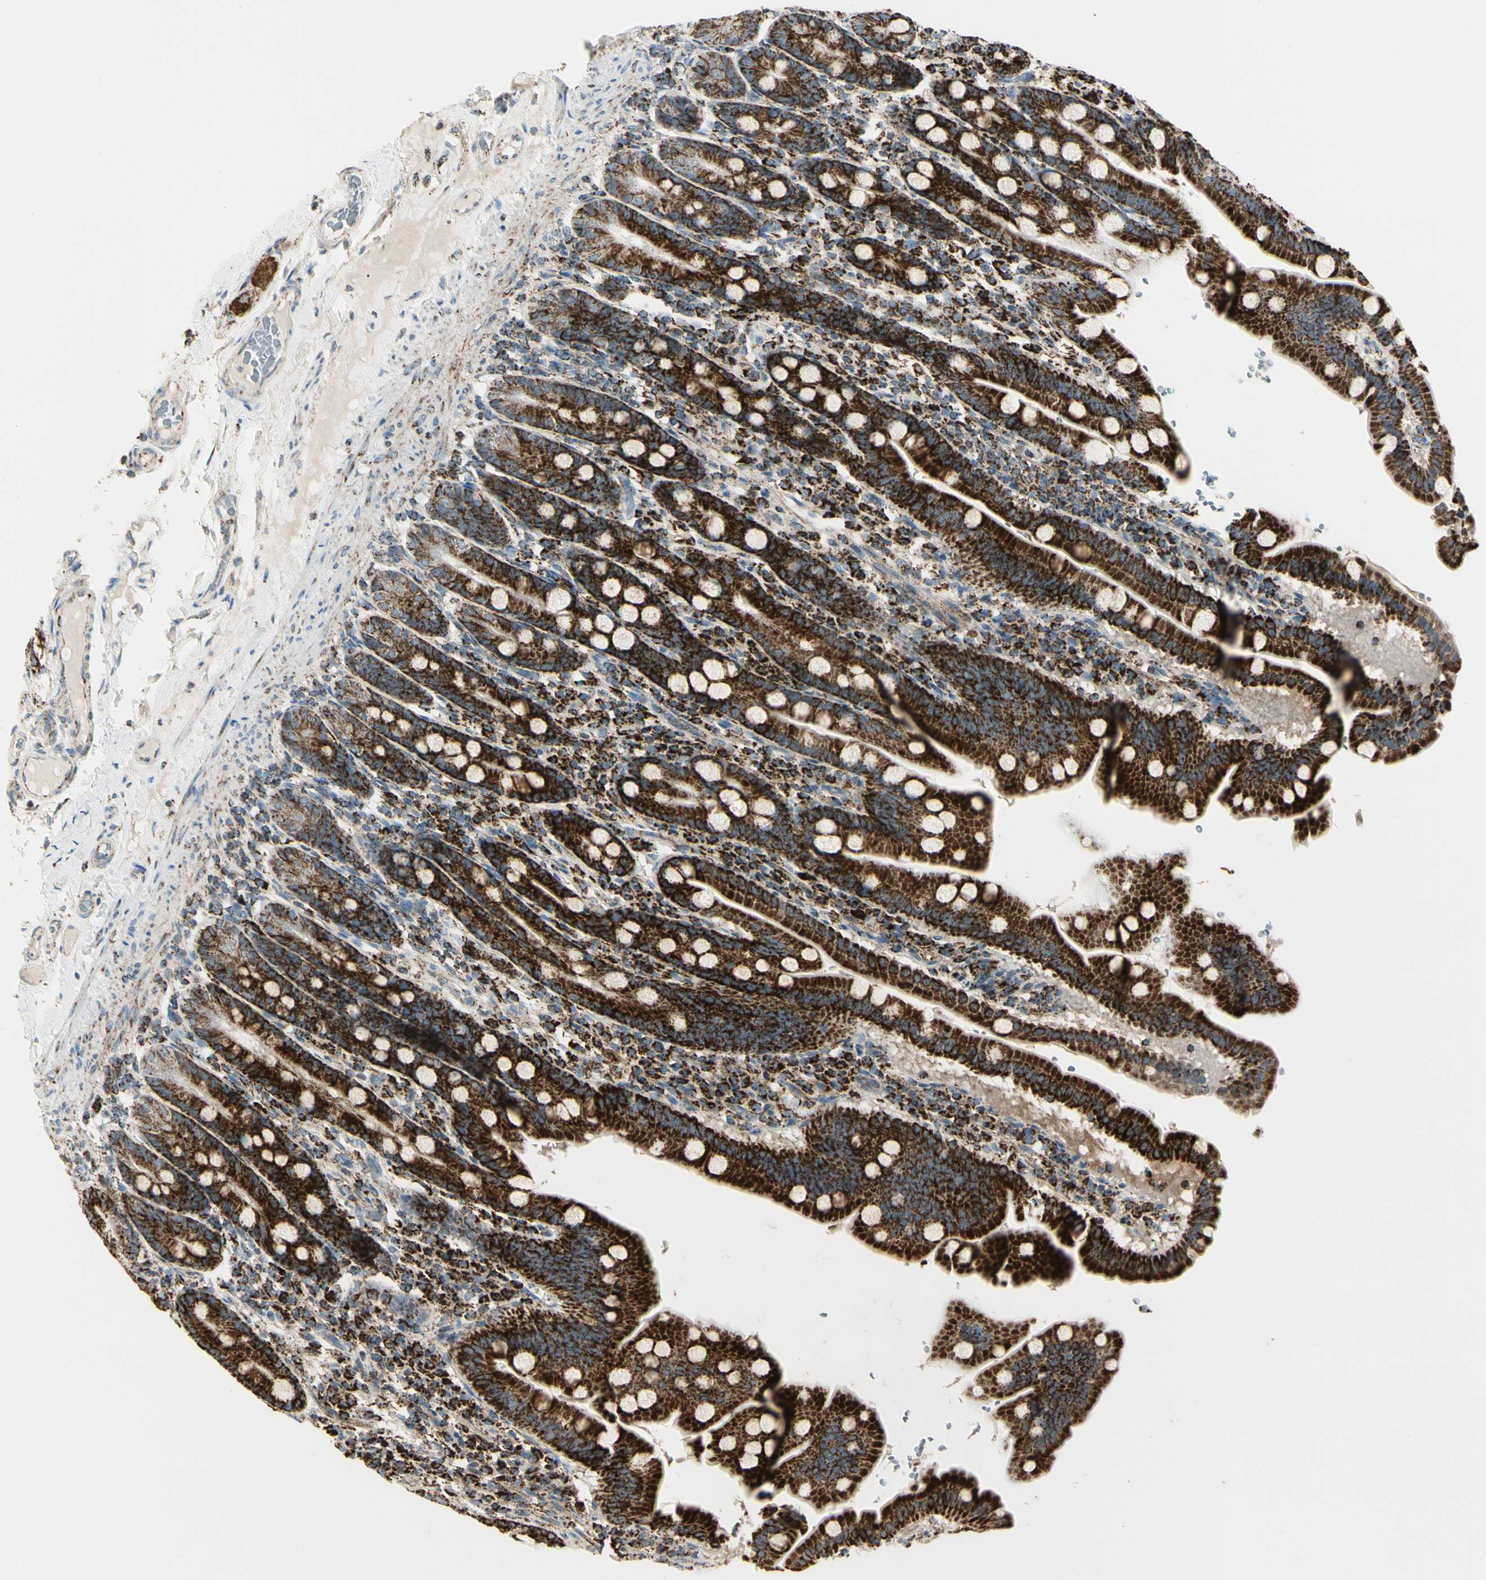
{"staining": {"intensity": "strong", "quantity": ">75%", "location": "cytoplasmic/membranous"}, "tissue": "duodenum", "cell_type": "Glandular cells", "image_type": "normal", "snomed": [{"axis": "morphology", "description": "Normal tissue, NOS"}, {"axis": "topography", "description": "Duodenum"}], "caption": "A histopathology image of human duodenum stained for a protein displays strong cytoplasmic/membranous brown staining in glandular cells. The protein is stained brown, and the nuclei are stained in blue (DAB (3,3'-diaminobenzidine) IHC with brightfield microscopy, high magnification).", "gene": "ME2", "patient": {"sex": "male", "age": 50}}